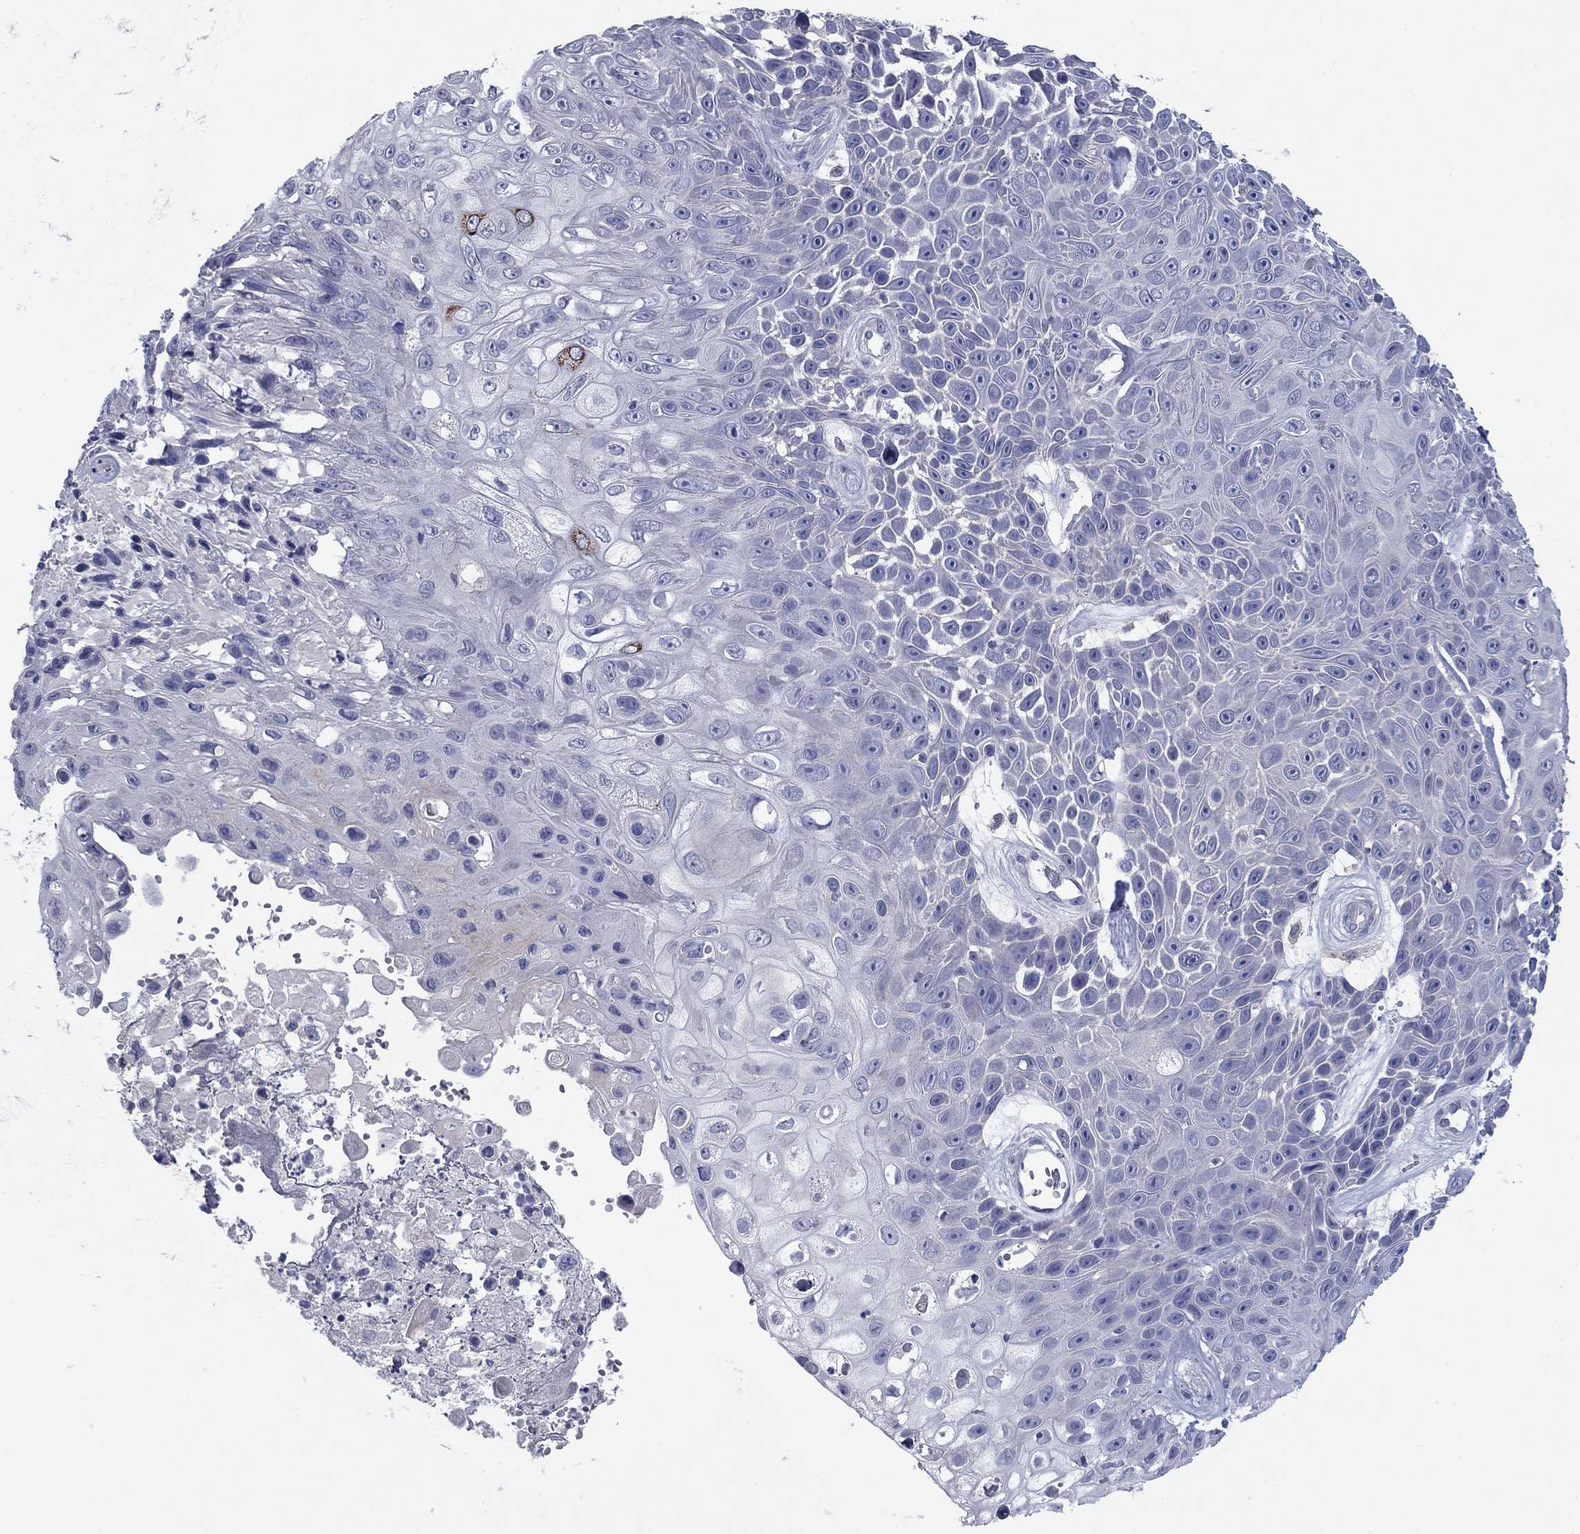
{"staining": {"intensity": "negative", "quantity": "none", "location": "none"}, "tissue": "skin cancer", "cell_type": "Tumor cells", "image_type": "cancer", "snomed": [{"axis": "morphology", "description": "Squamous cell carcinoma, NOS"}, {"axis": "topography", "description": "Skin"}], "caption": "Tumor cells are negative for brown protein staining in skin cancer.", "gene": "CNTNAP4", "patient": {"sex": "male", "age": 82}}